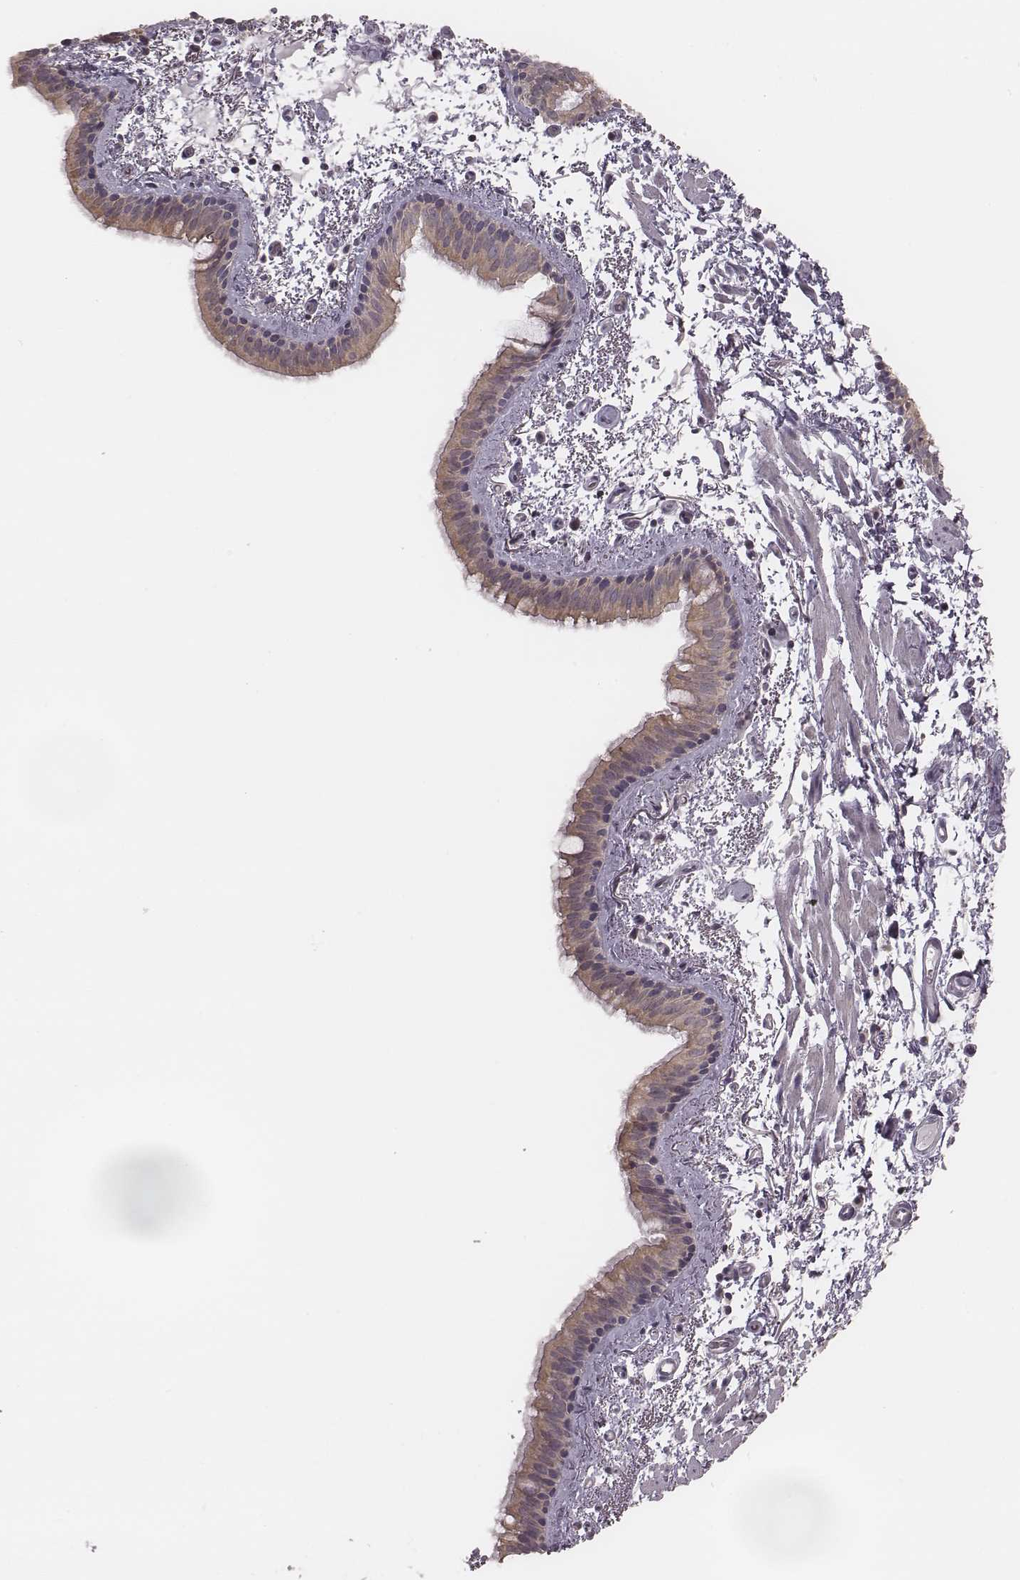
{"staining": {"intensity": "weak", "quantity": ">75%", "location": "cytoplasmic/membranous"}, "tissue": "bronchus", "cell_type": "Respiratory epithelial cells", "image_type": "normal", "snomed": [{"axis": "morphology", "description": "Normal tissue, NOS"}, {"axis": "topography", "description": "Bronchus"}], "caption": "IHC image of unremarkable human bronchus stained for a protein (brown), which displays low levels of weak cytoplasmic/membranous expression in approximately >75% of respiratory epithelial cells.", "gene": "TDRD5", "patient": {"sex": "female", "age": 61}}